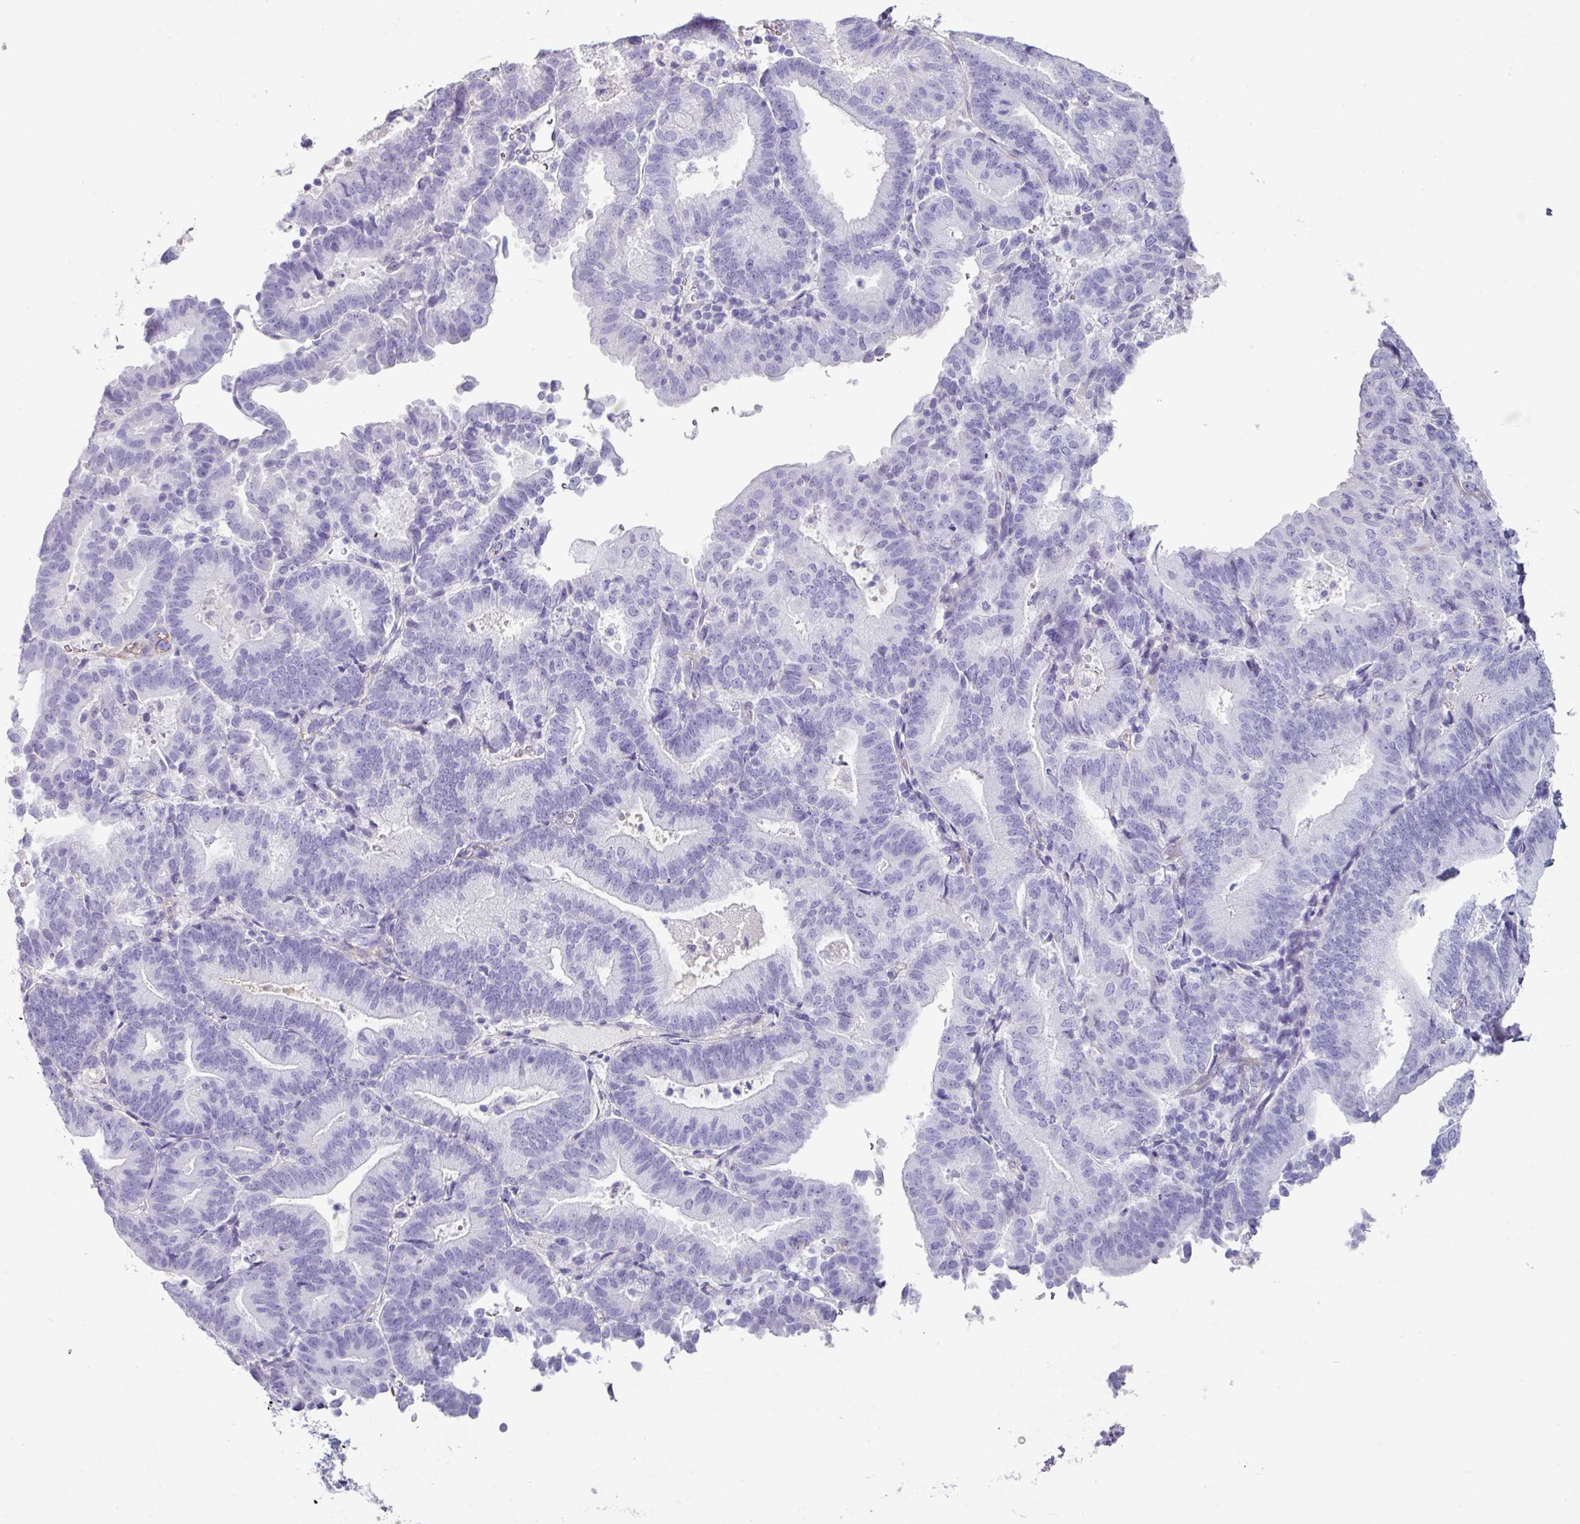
{"staining": {"intensity": "negative", "quantity": "none", "location": "none"}, "tissue": "endometrial cancer", "cell_type": "Tumor cells", "image_type": "cancer", "snomed": [{"axis": "morphology", "description": "Adenocarcinoma, NOS"}, {"axis": "topography", "description": "Endometrium"}], "caption": "Immunohistochemistry (IHC) of endometrial cancer (adenocarcinoma) demonstrates no staining in tumor cells. The staining is performed using DAB (3,3'-diaminobenzidine) brown chromogen with nuclei counter-stained in using hematoxylin.", "gene": "VCX2", "patient": {"sex": "female", "age": 70}}